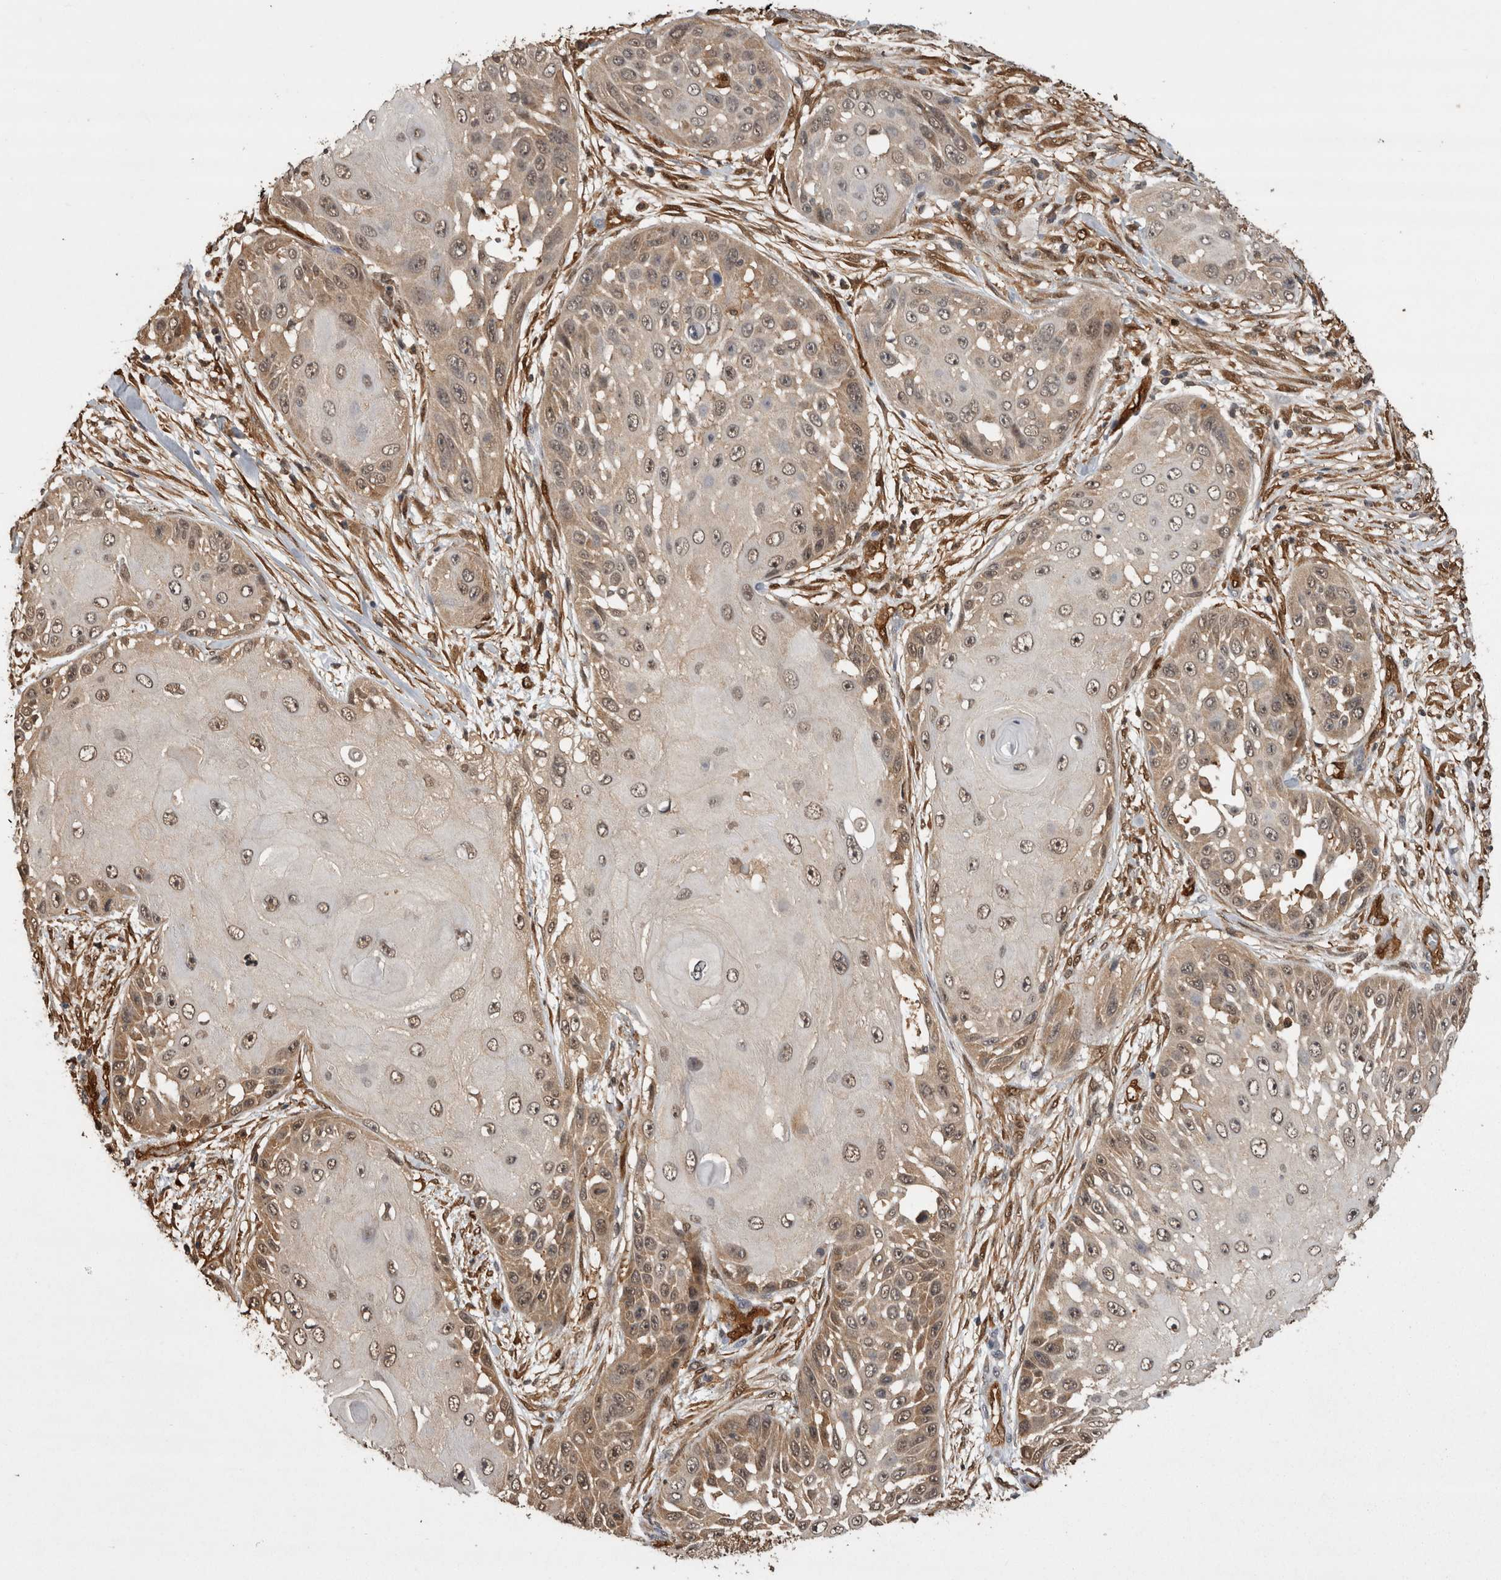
{"staining": {"intensity": "weak", "quantity": ">75%", "location": "cytoplasmic/membranous,nuclear"}, "tissue": "skin cancer", "cell_type": "Tumor cells", "image_type": "cancer", "snomed": [{"axis": "morphology", "description": "Squamous cell carcinoma, NOS"}, {"axis": "topography", "description": "Skin"}], "caption": "Human skin squamous cell carcinoma stained for a protein (brown) demonstrates weak cytoplasmic/membranous and nuclear positive staining in about >75% of tumor cells.", "gene": "LXN", "patient": {"sex": "female", "age": 44}}